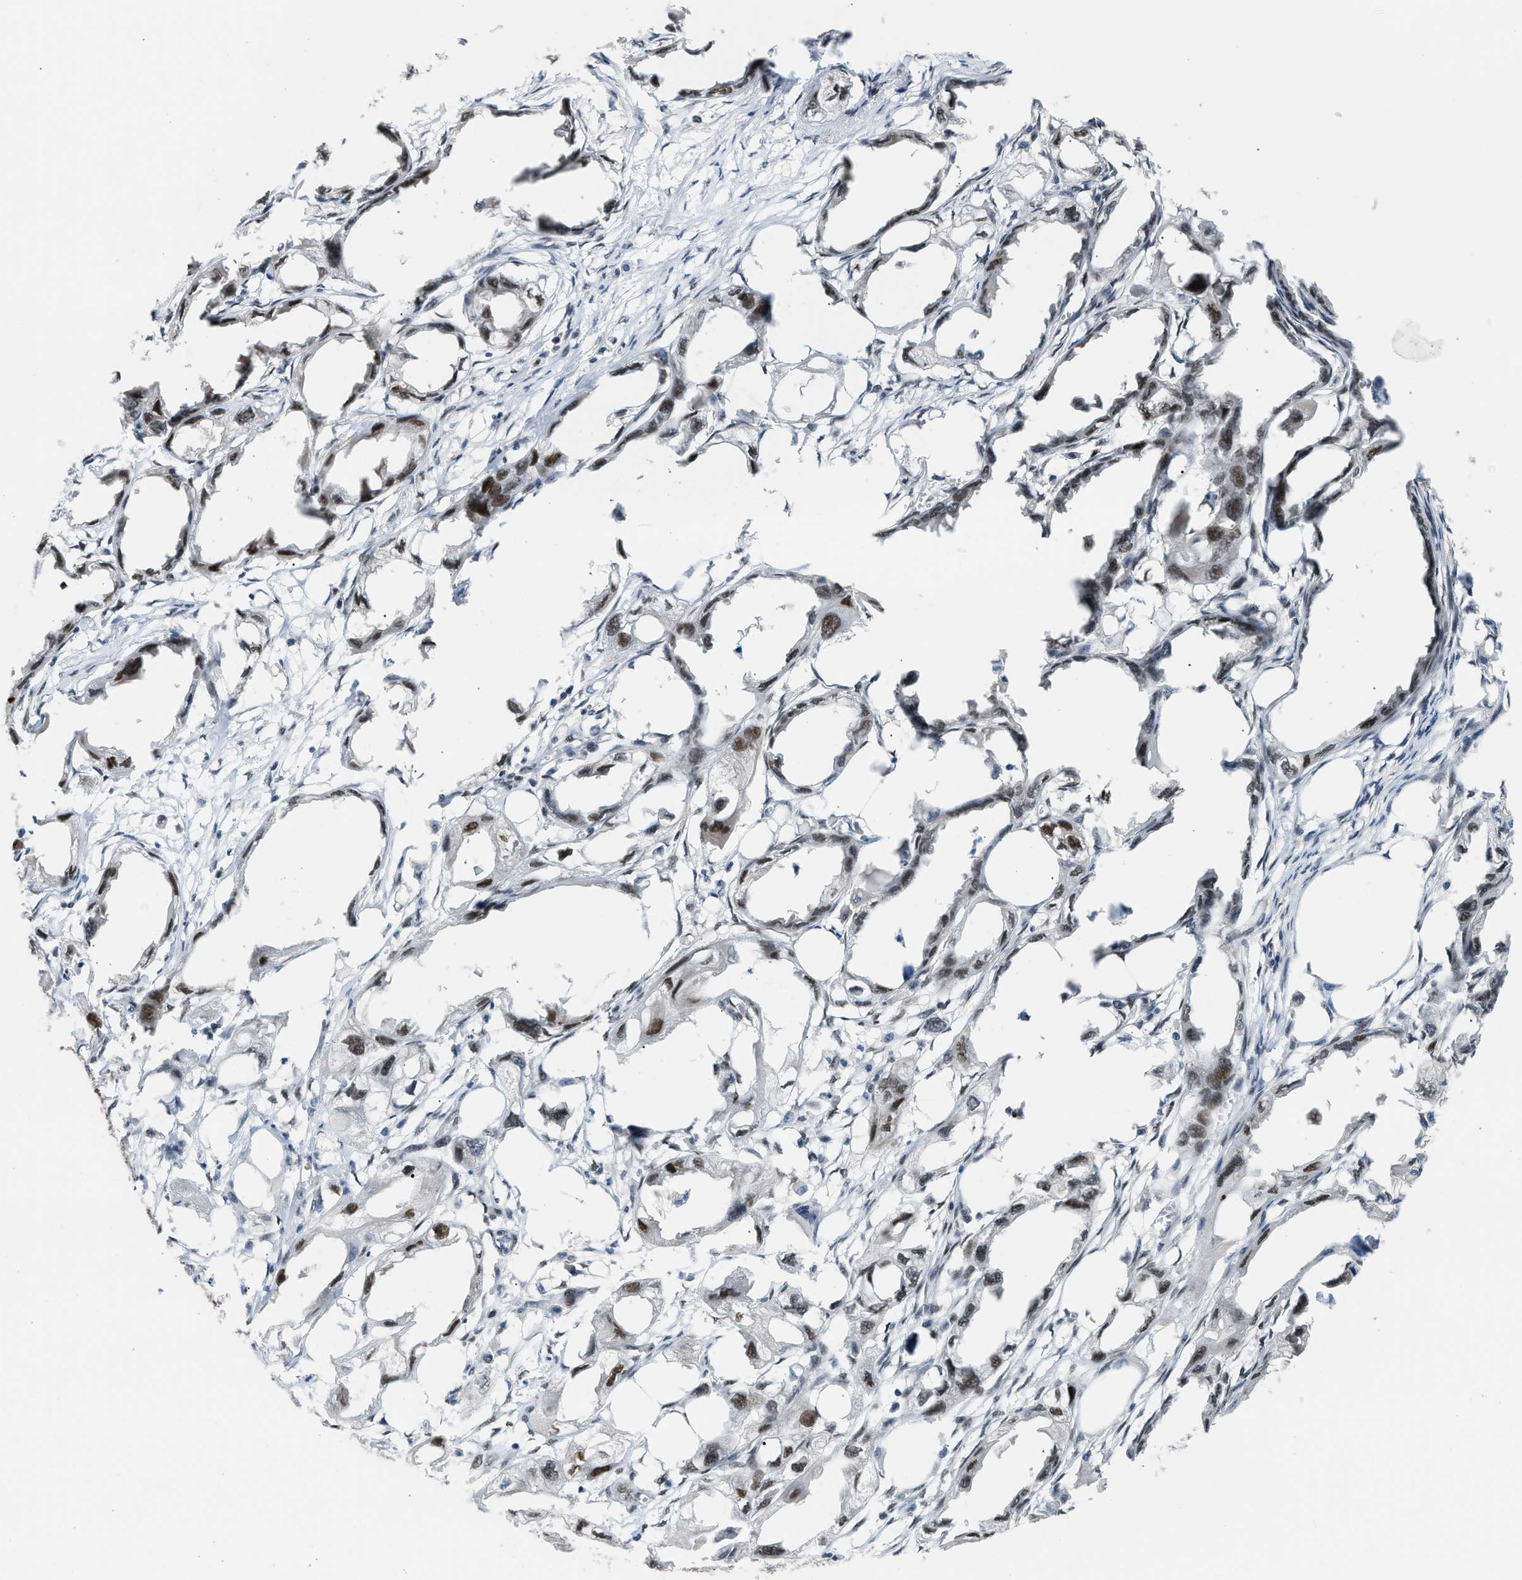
{"staining": {"intensity": "weak", "quantity": ">75%", "location": "nuclear"}, "tissue": "endometrial cancer", "cell_type": "Tumor cells", "image_type": "cancer", "snomed": [{"axis": "morphology", "description": "Adenocarcinoma, NOS"}, {"axis": "topography", "description": "Endometrium"}], "caption": "The photomicrograph reveals immunohistochemical staining of endometrial cancer (adenocarcinoma). There is weak nuclear positivity is identified in about >75% of tumor cells.", "gene": "SSBP2", "patient": {"sex": "female", "age": 67}}